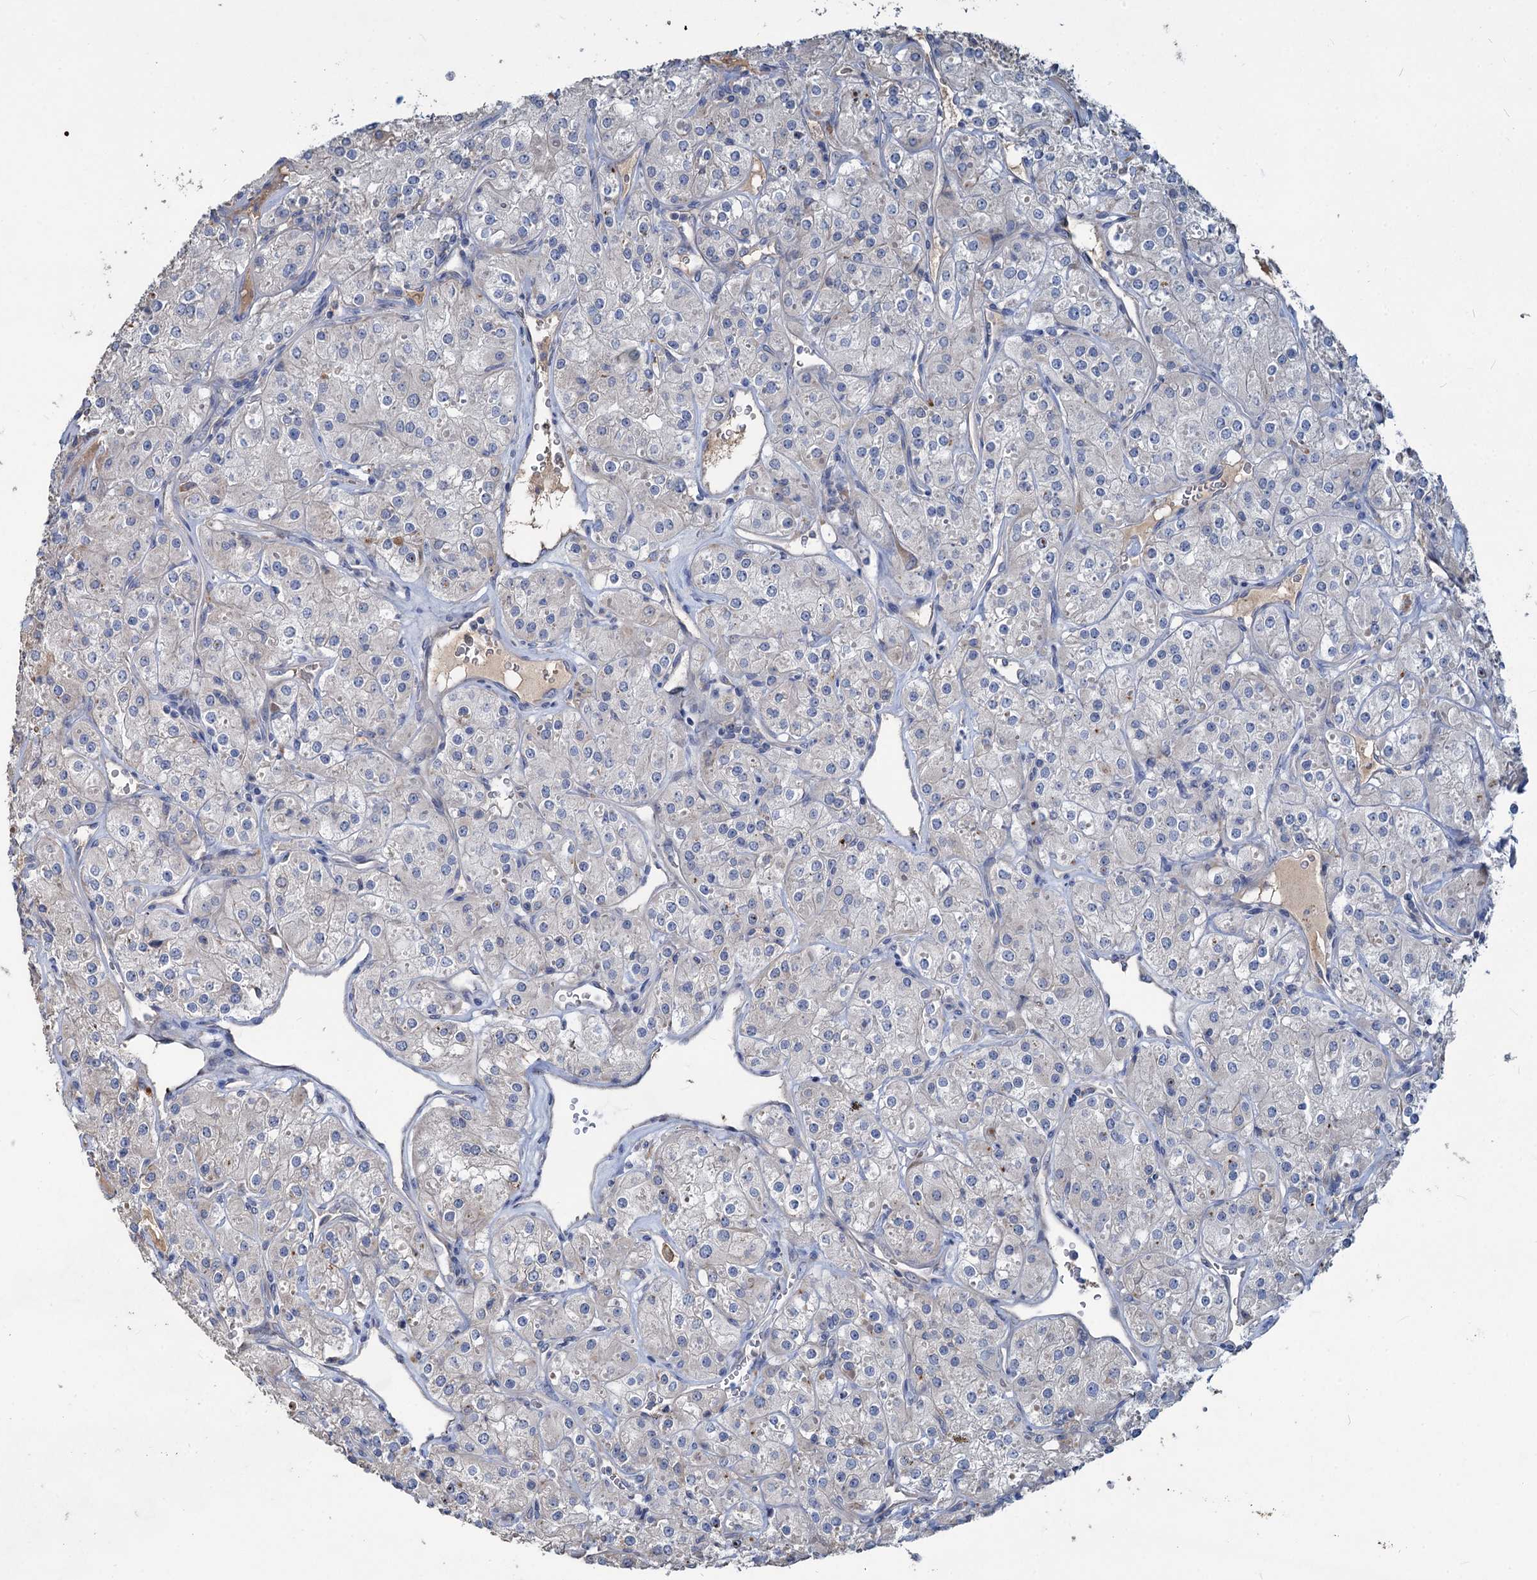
{"staining": {"intensity": "negative", "quantity": "none", "location": "none"}, "tissue": "renal cancer", "cell_type": "Tumor cells", "image_type": "cancer", "snomed": [{"axis": "morphology", "description": "Adenocarcinoma, NOS"}, {"axis": "topography", "description": "Kidney"}], "caption": "Renal adenocarcinoma stained for a protein using IHC exhibits no expression tumor cells.", "gene": "URAD", "patient": {"sex": "male", "age": 77}}